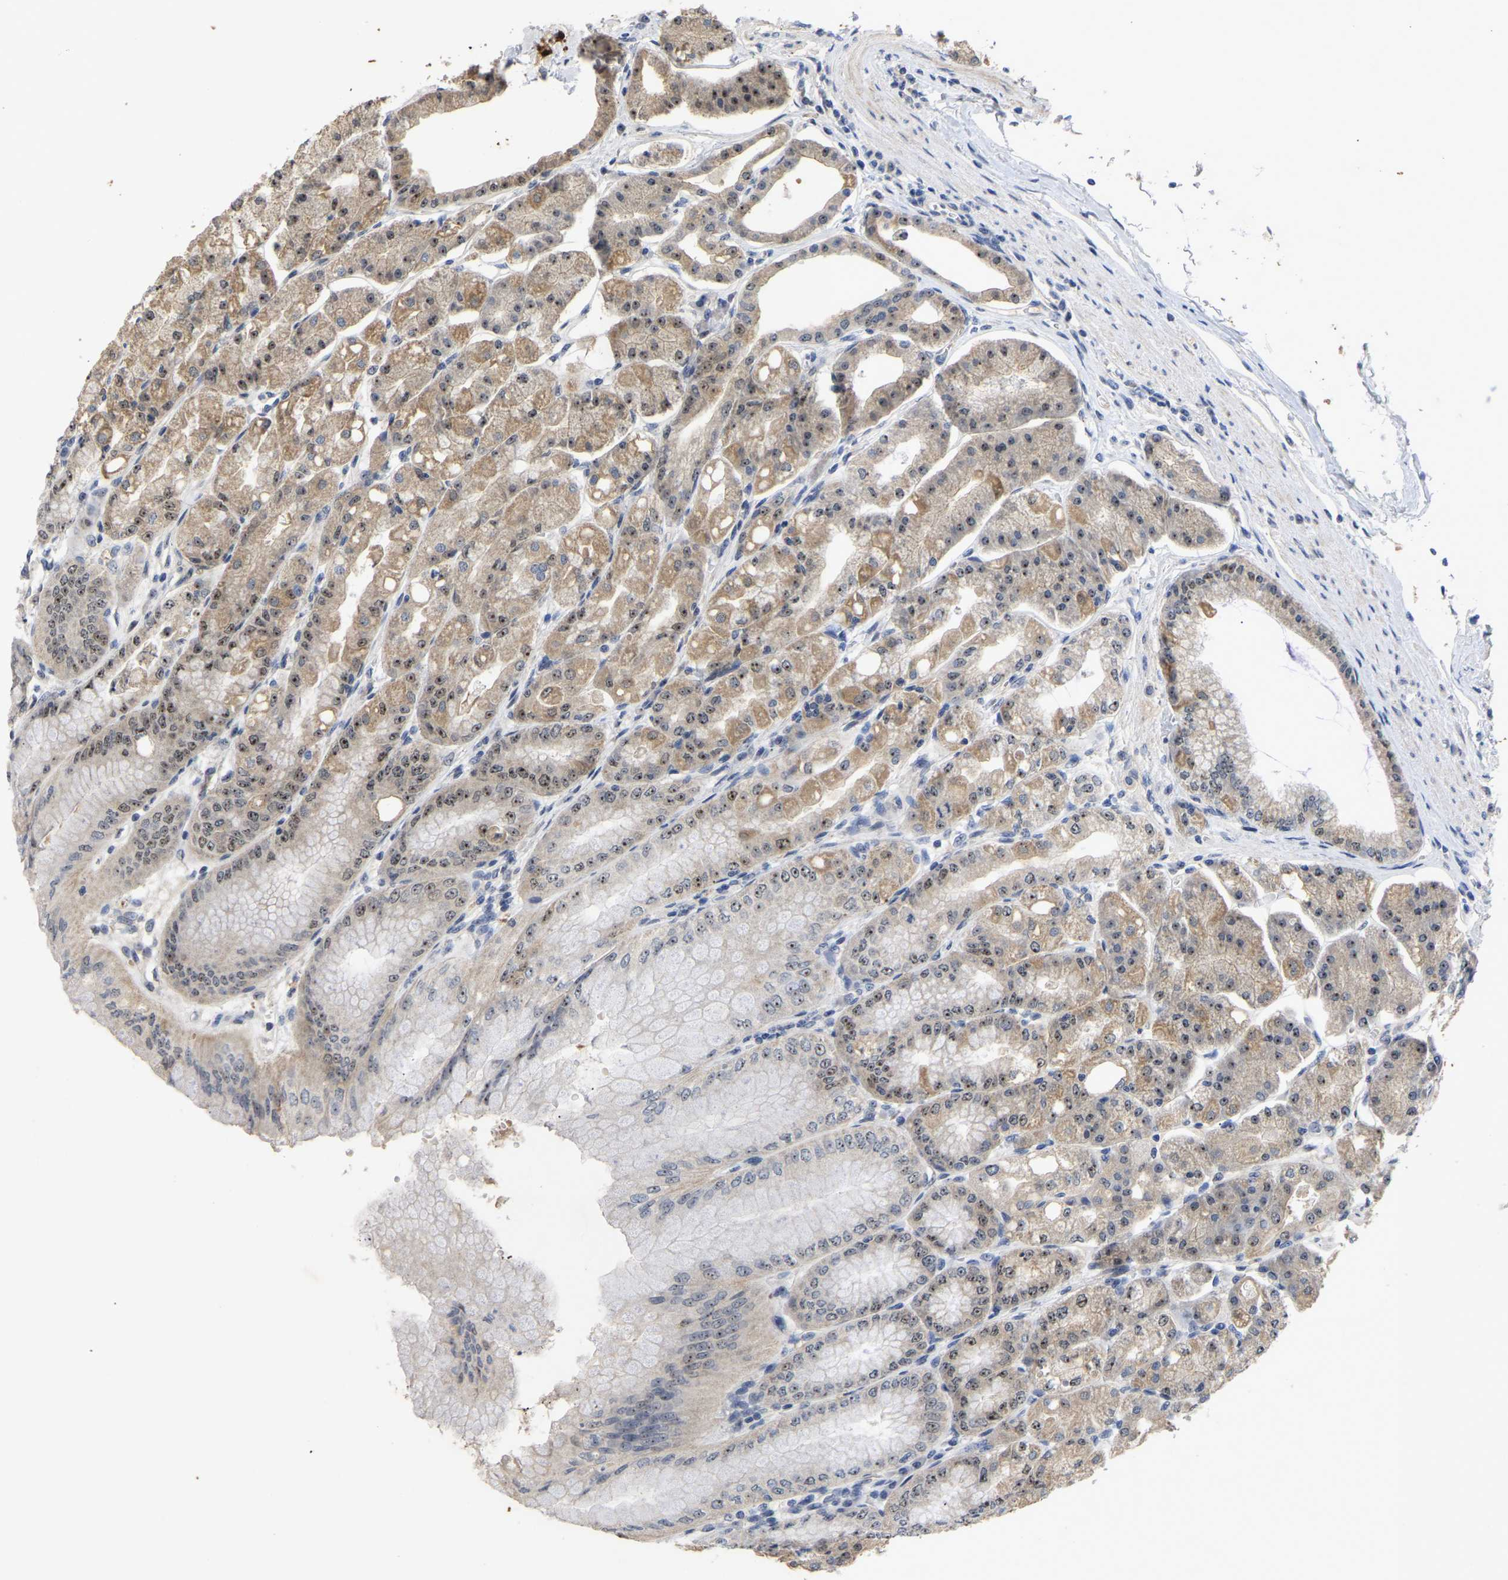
{"staining": {"intensity": "strong", "quantity": ">75%", "location": "cytoplasmic/membranous,nuclear"}, "tissue": "stomach", "cell_type": "Glandular cells", "image_type": "normal", "snomed": [{"axis": "morphology", "description": "Normal tissue, NOS"}, {"axis": "topography", "description": "Stomach, lower"}], "caption": "Protein expression analysis of benign stomach displays strong cytoplasmic/membranous,nuclear expression in approximately >75% of glandular cells.", "gene": "NLE1", "patient": {"sex": "male", "age": 71}}